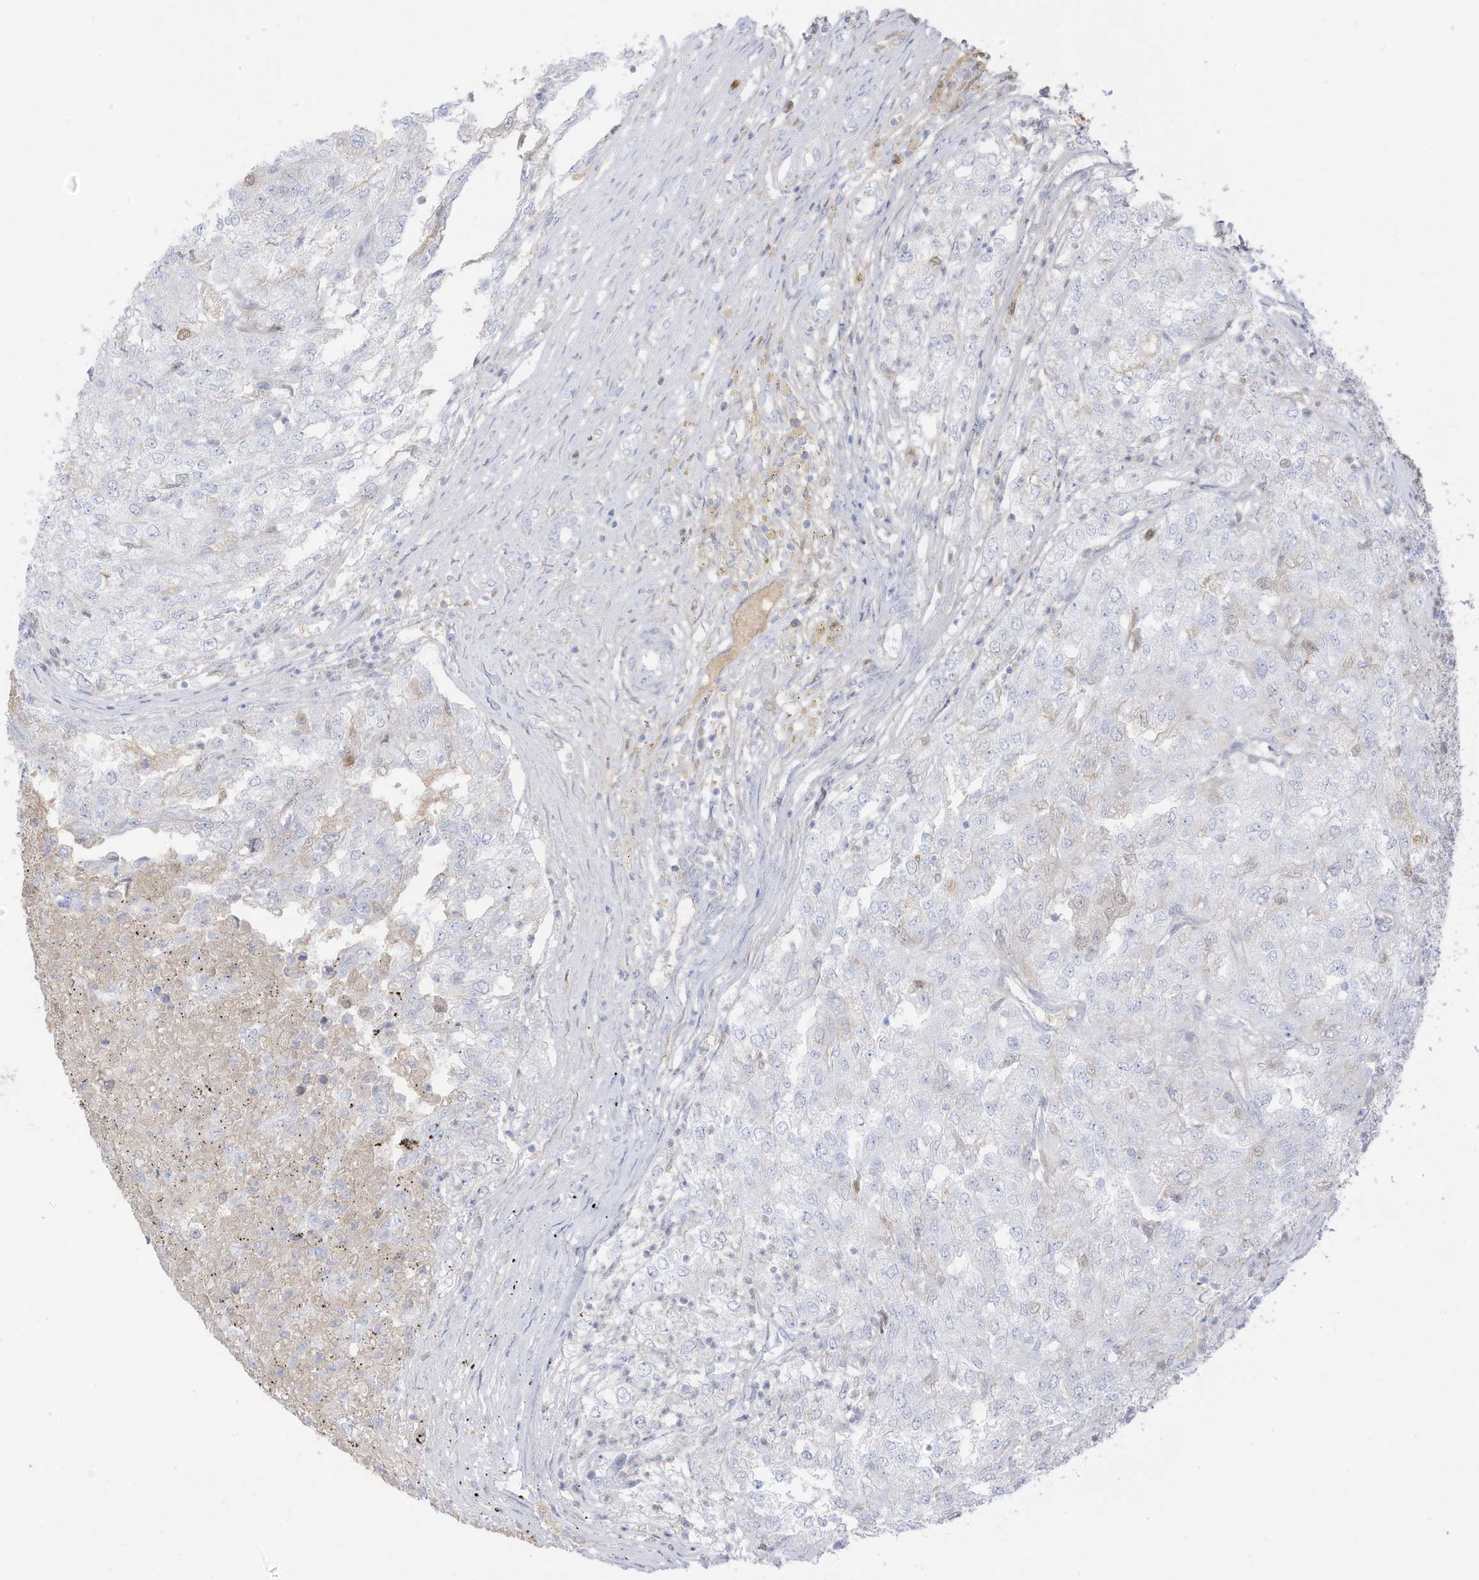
{"staining": {"intensity": "moderate", "quantity": "<25%", "location": "nuclear"}, "tissue": "renal cancer", "cell_type": "Tumor cells", "image_type": "cancer", "snomed": [{"axis": "morphology", "description": "Adenocarcinoma, NOS"}, {"axis": "topography", "description": "Kidney"}], "caption": "Adenocarcinoma (renal) stained with a brown dye demonstrates moderate nuclear positive expression in about <25% of tumor cells.", "gene": "HSD17B13", "patient": {"sex": "female", "age": 54}}